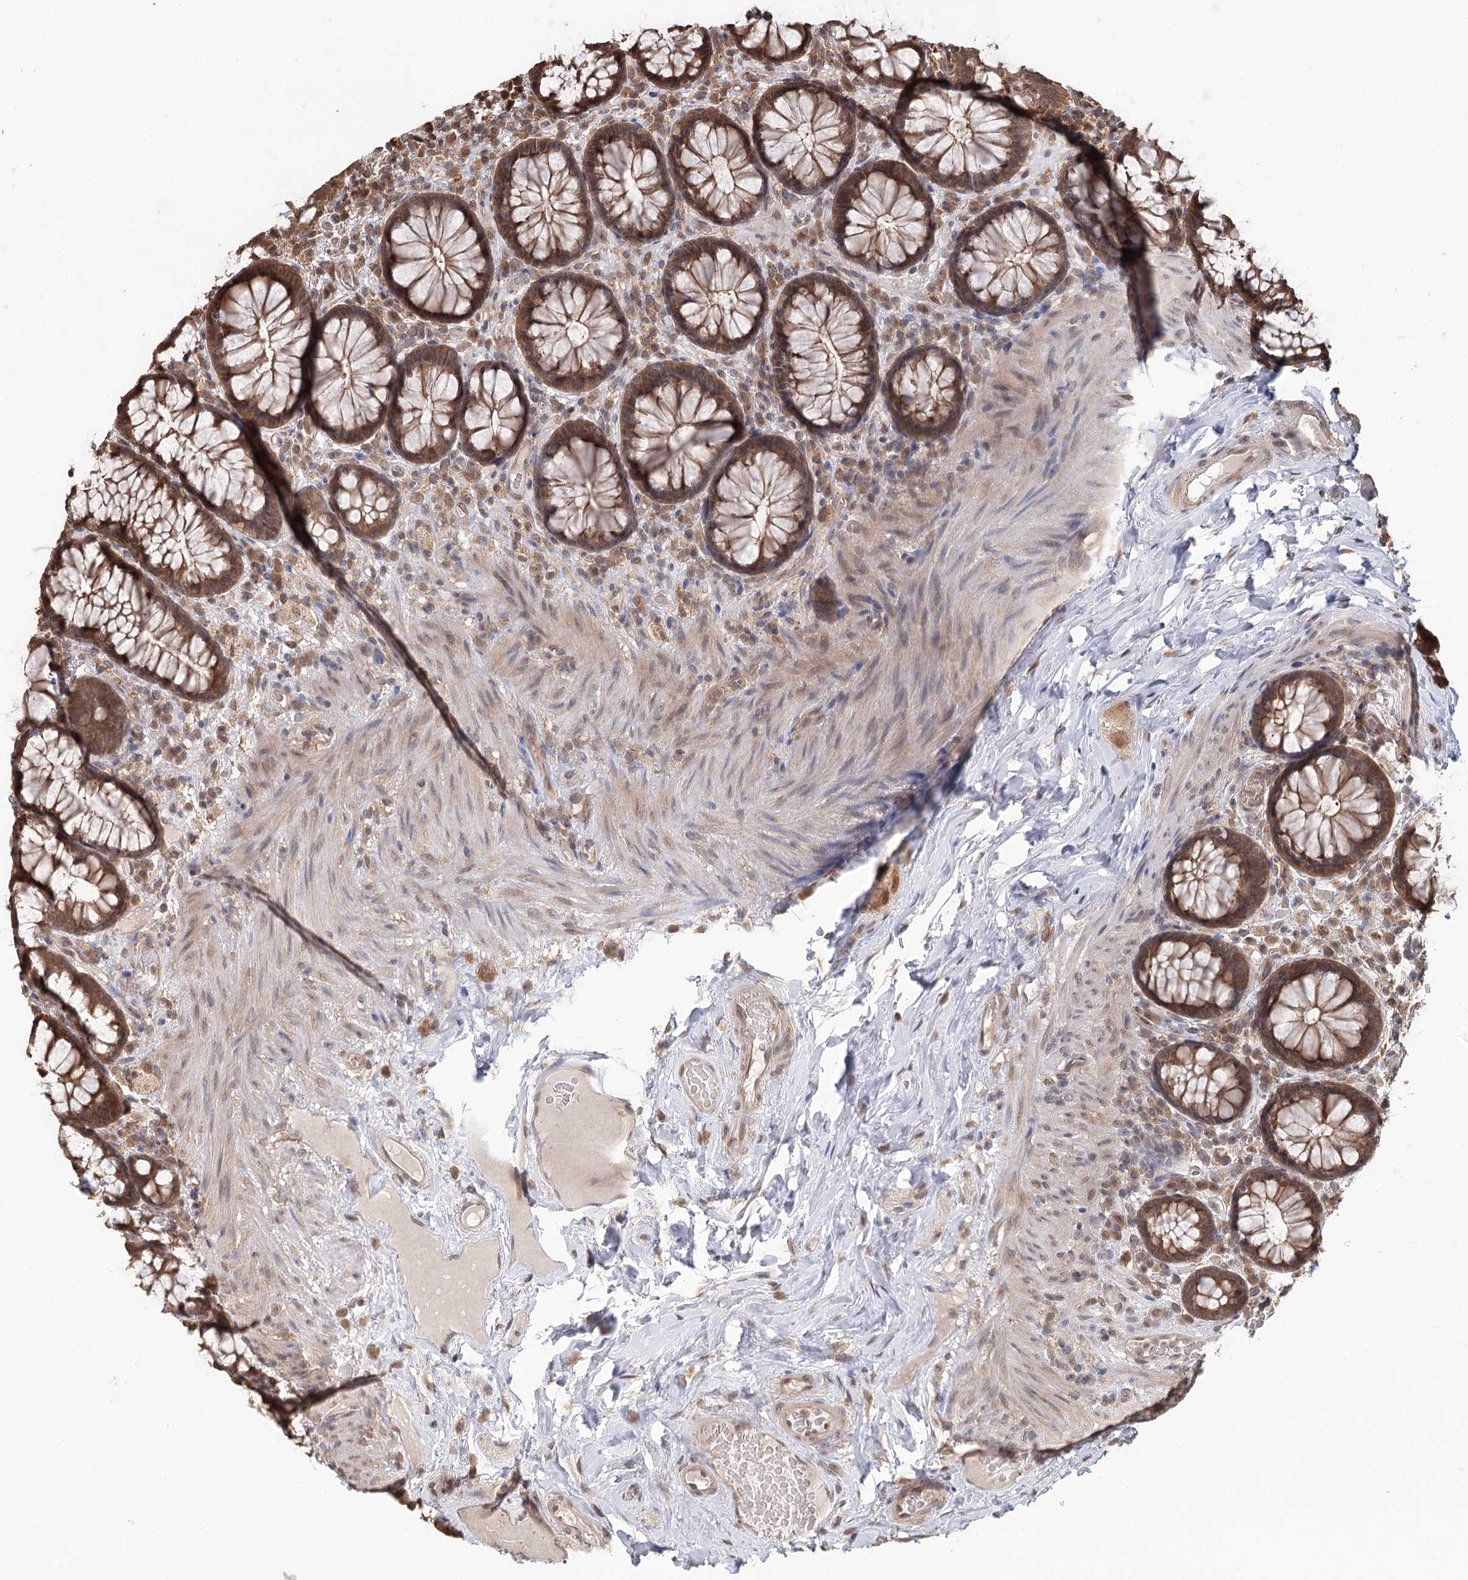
{"staining": {"intensity": "moderate", "quantity": ">75%", "location": "cytoplasmic/membranous,nuclear"}, "tissue": "rectum", "cell_type": "Glandular cells", "image_type": "normal", "snomed": [{"axis": "morphology", "description": "Normal tissue, NOS"}, {"axis": "topography", "description": "Rectum"}], "caption": "IHC (DAB) staining of normal rectum exhibits moderate cytoplasmic/membranous,nuclear protein positivity in about >75% of glandular cells. (Brightfield microscopy of DAB IHC at high magnification).", "gene": "N6AMT1", "patient": {"sex": "male", "age": 83}}